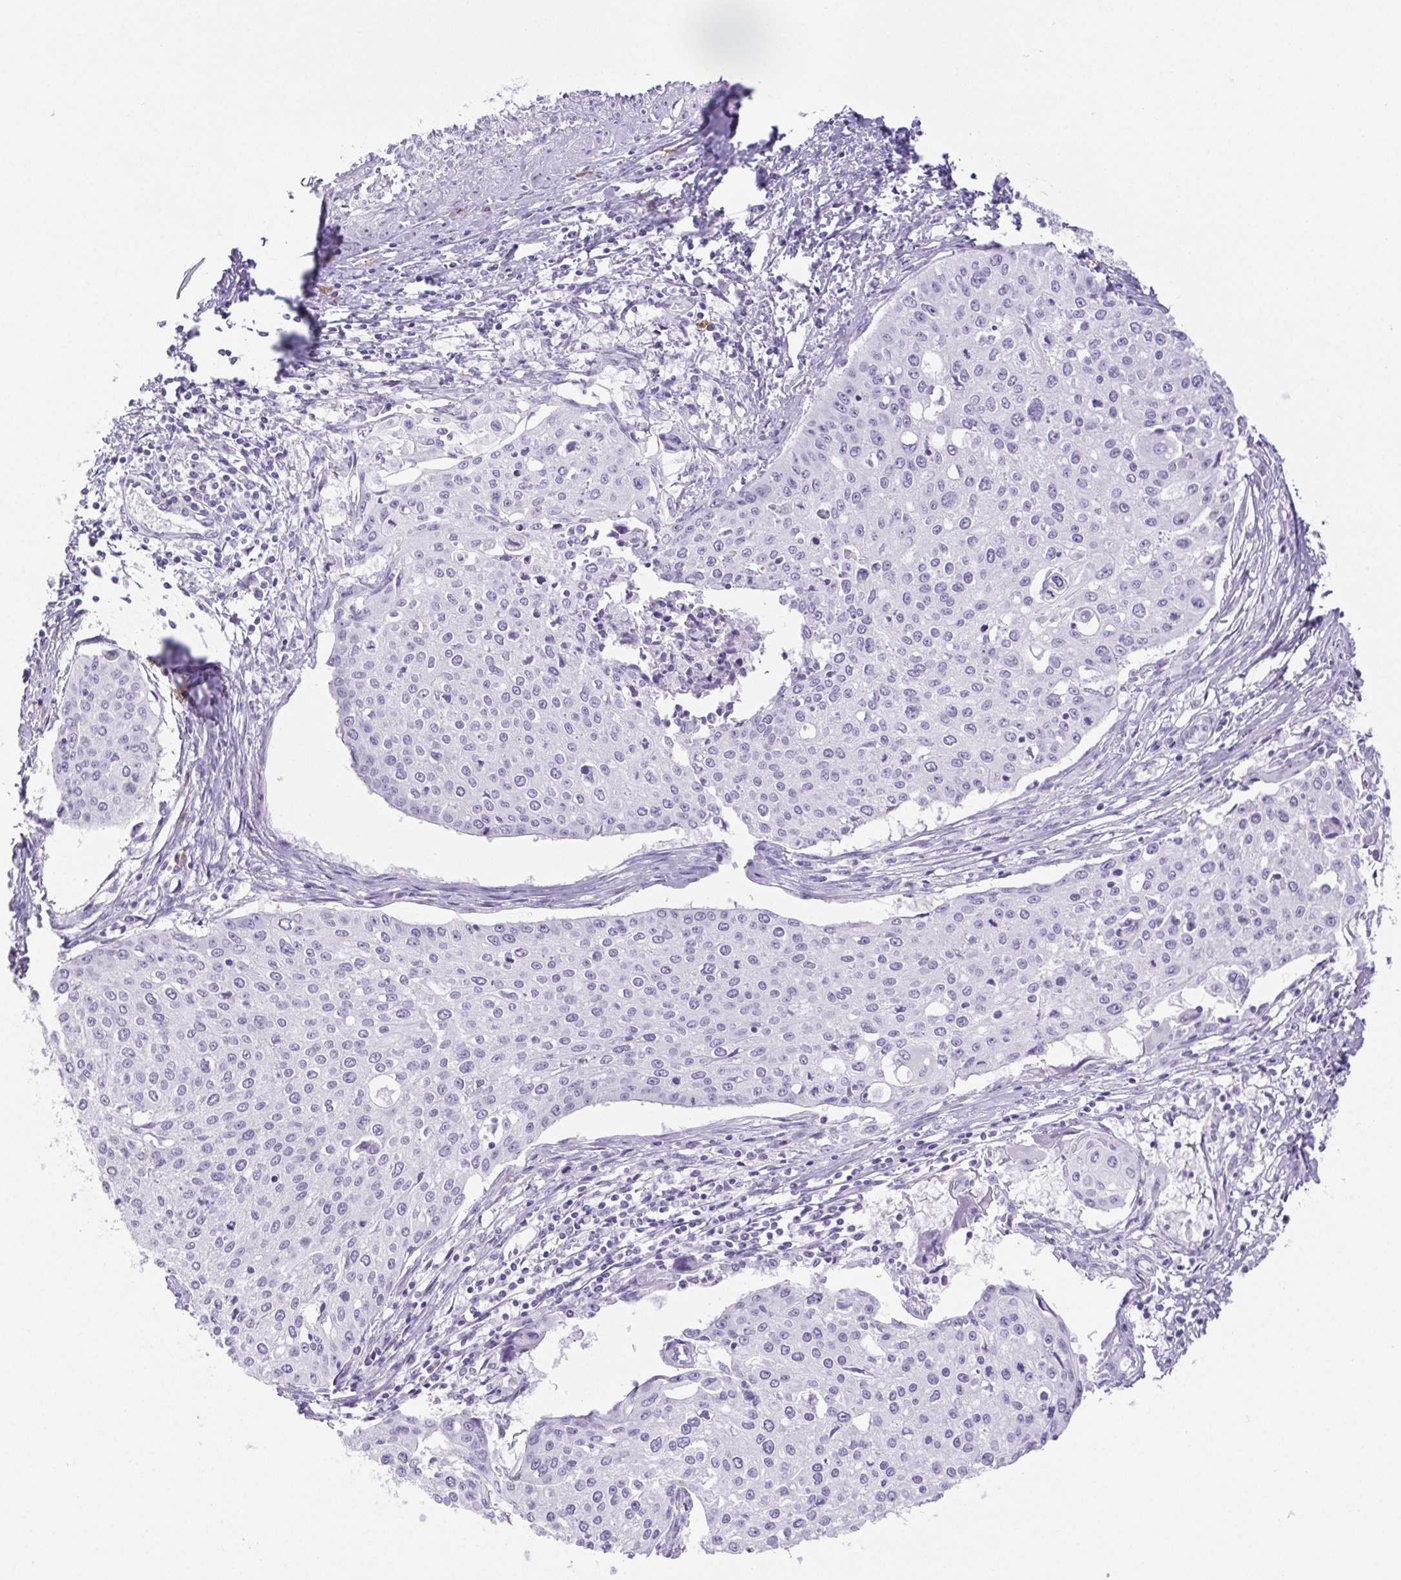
{"staining": {"intensity": "negative", "quantity": "none", "location": "none"}, "tissue": "cervical cancer", "cell_type": "Tumor cells", "image_type": "cancer", "snomed": [{"axis": "morphology", "description": "Squamous cell carcinoma, NOS"}, {"axis": "topography", "description": "Cervix"}], "caption": "This is an immunohistochemistry micrograph of cervical squamous cell carcinoma. There is no expression in tumor cells.", "gene": "PAPPA2", "patient": {"sex": "female", "age": 38}}